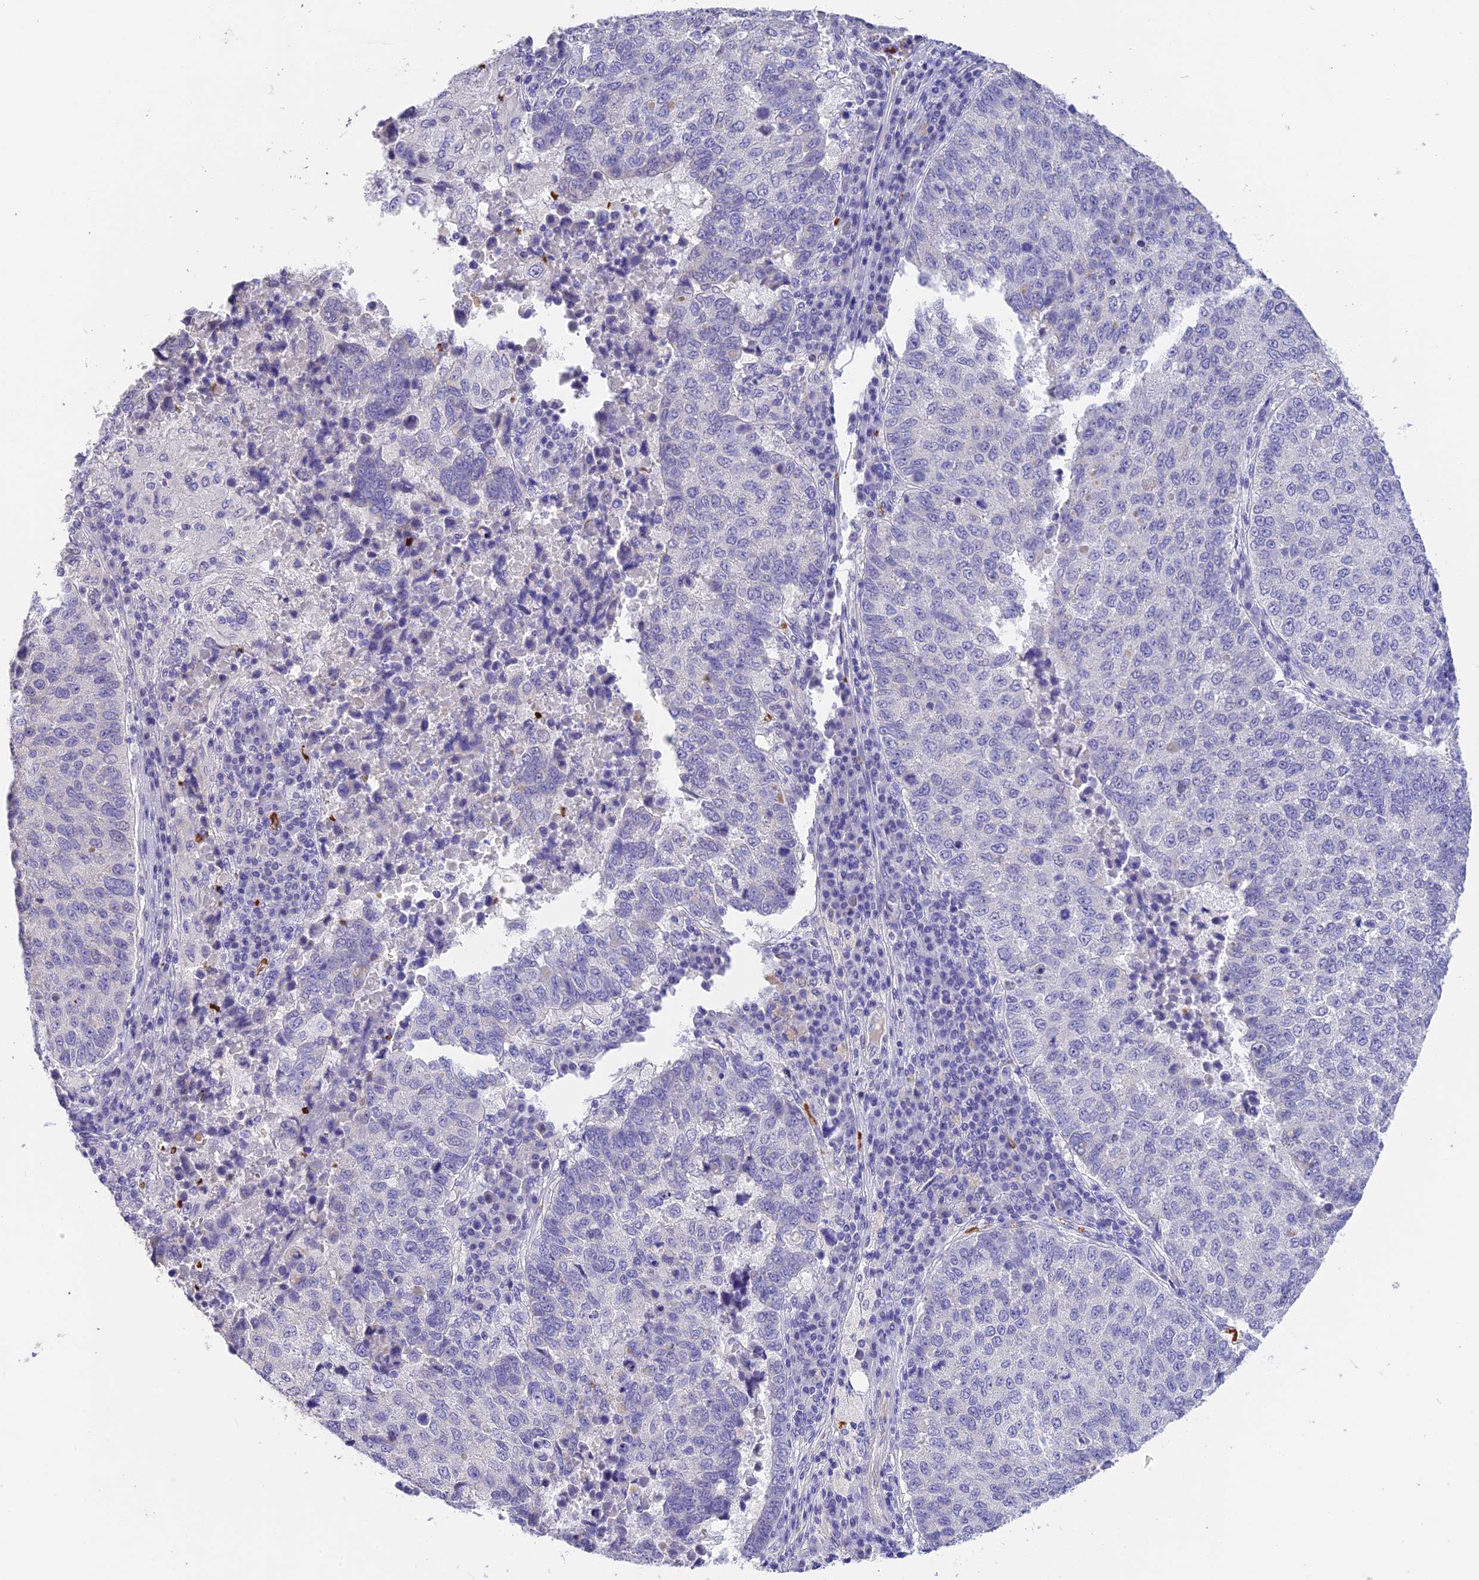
{"staining": {"intensity": "negative", "quantity": "none", "location": "none"}, "tissue": "lung cancer", "cell_type": "Tumor cells", "image_type": "cancer", "snomed": [{"axis": "morphology", "description": "Squamous cell carcinoma, NOS"}, {"axis": "topography", "description": "Lung"}], "caption": "Lung cancer (squamous cell carcinoma) was stained to show a protein in brown. There is no significant positivity in tumor cells.", "gene": "TNNC2", "patient": {"sex": "male", "age": 73}}